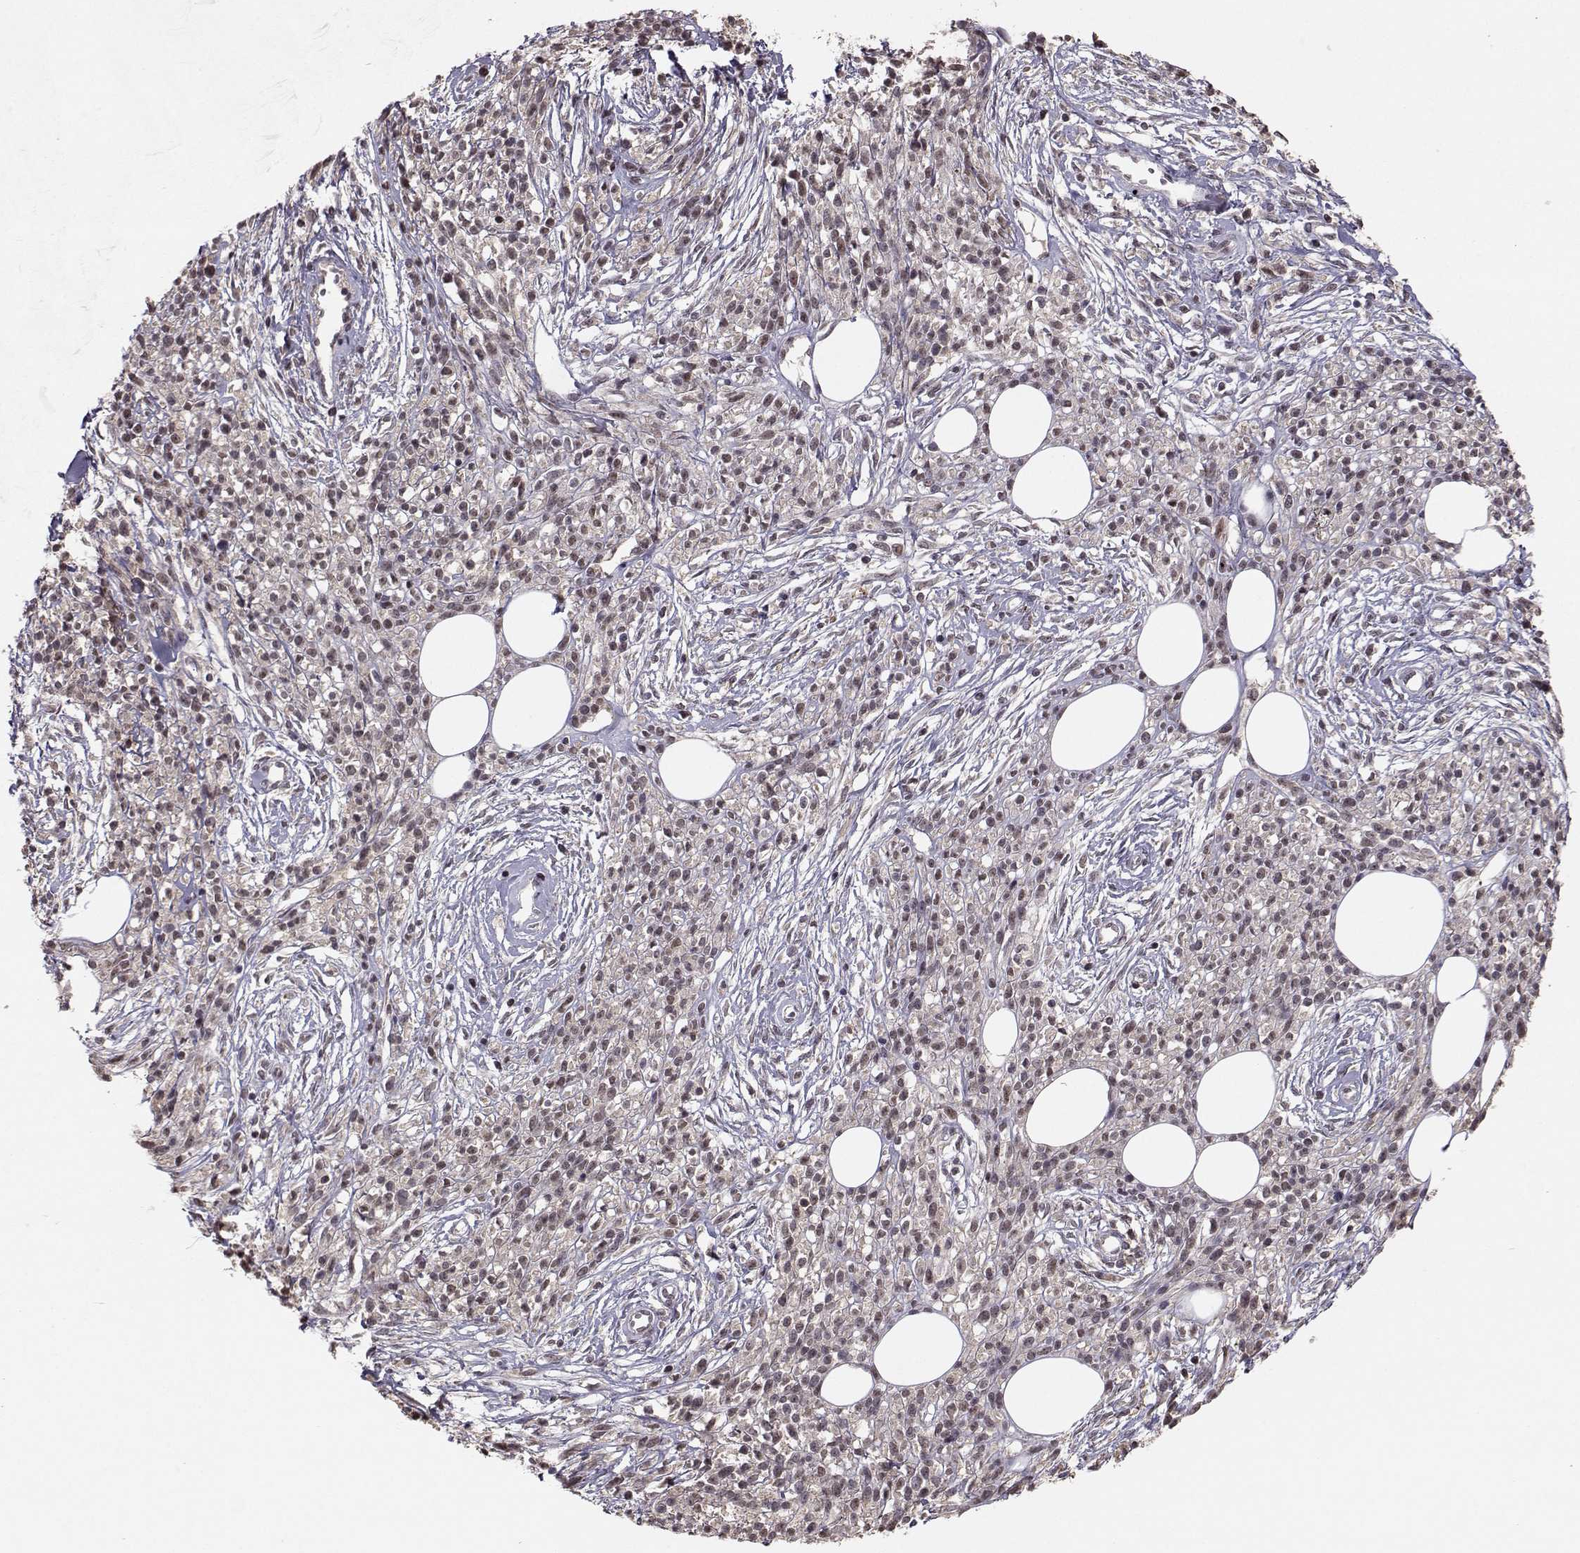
{"staining": {"intensity": "weak", "quantity": "<25%", "location": "cytoplasmic/membranous"}, "tissue": "melanoma", "cell_type": "Tumor cells", "image_type": "cancer", "snomed": [{"axis": "morphology", "description": "Malignant melanoma, NOS"}, {"axis": "topography", "description": "Skin"}, {"axis": "topography", "description": "Skin of trunk"}], "caption": "A high-resolution photomicrograph shows IHC staining of malignant melanoma, which displays no significant expression in tumor cells. (DAB (3,3'-diaminobenzidine) immunohistochemistry with hematoxylin counter stain).", "gene": "PLEKHG3", "patient": {"sex": "male", "age": 74}}